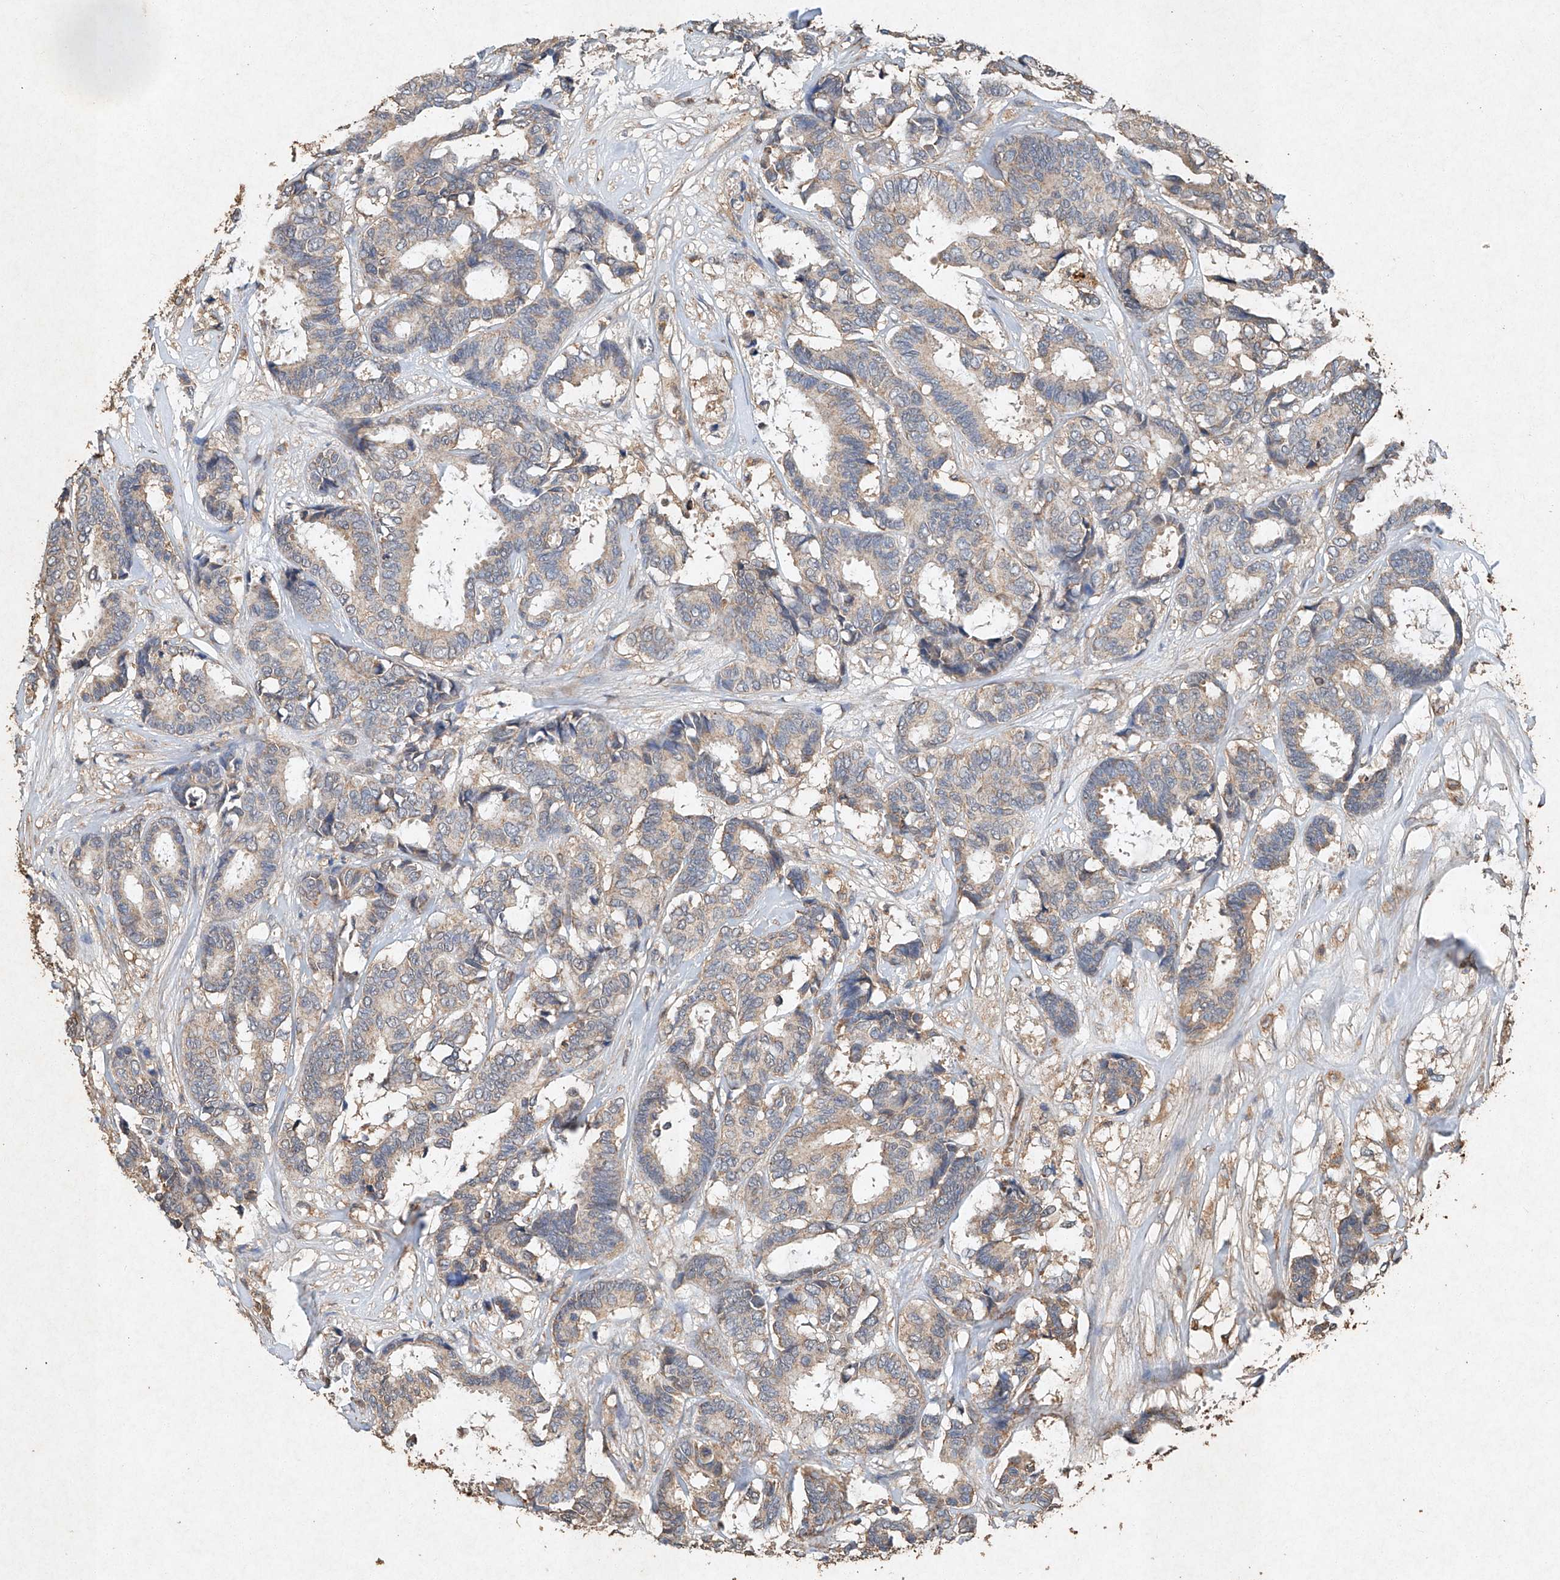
{"staining": {"intensity": "weak", "quantity": ">75%", "location": "cytoplasmic/membranous"}, "tissue": "breast cancer", "cell_type": "Tumor cells", "image_type": "cancer", "snomed": [{"axis": "morphology", "description": "Duct carcinoma"}, {"axis": "topography", "description": "Breast"}], "caption": "Breast infiltrating ductal carcinoma stained with a brown dye reveals weak cytoplasmic/membranous positive positivity in approximately >75% of tumor cells.", "gene": "STK3", "patient": {"sex": "female", "age": 87}}